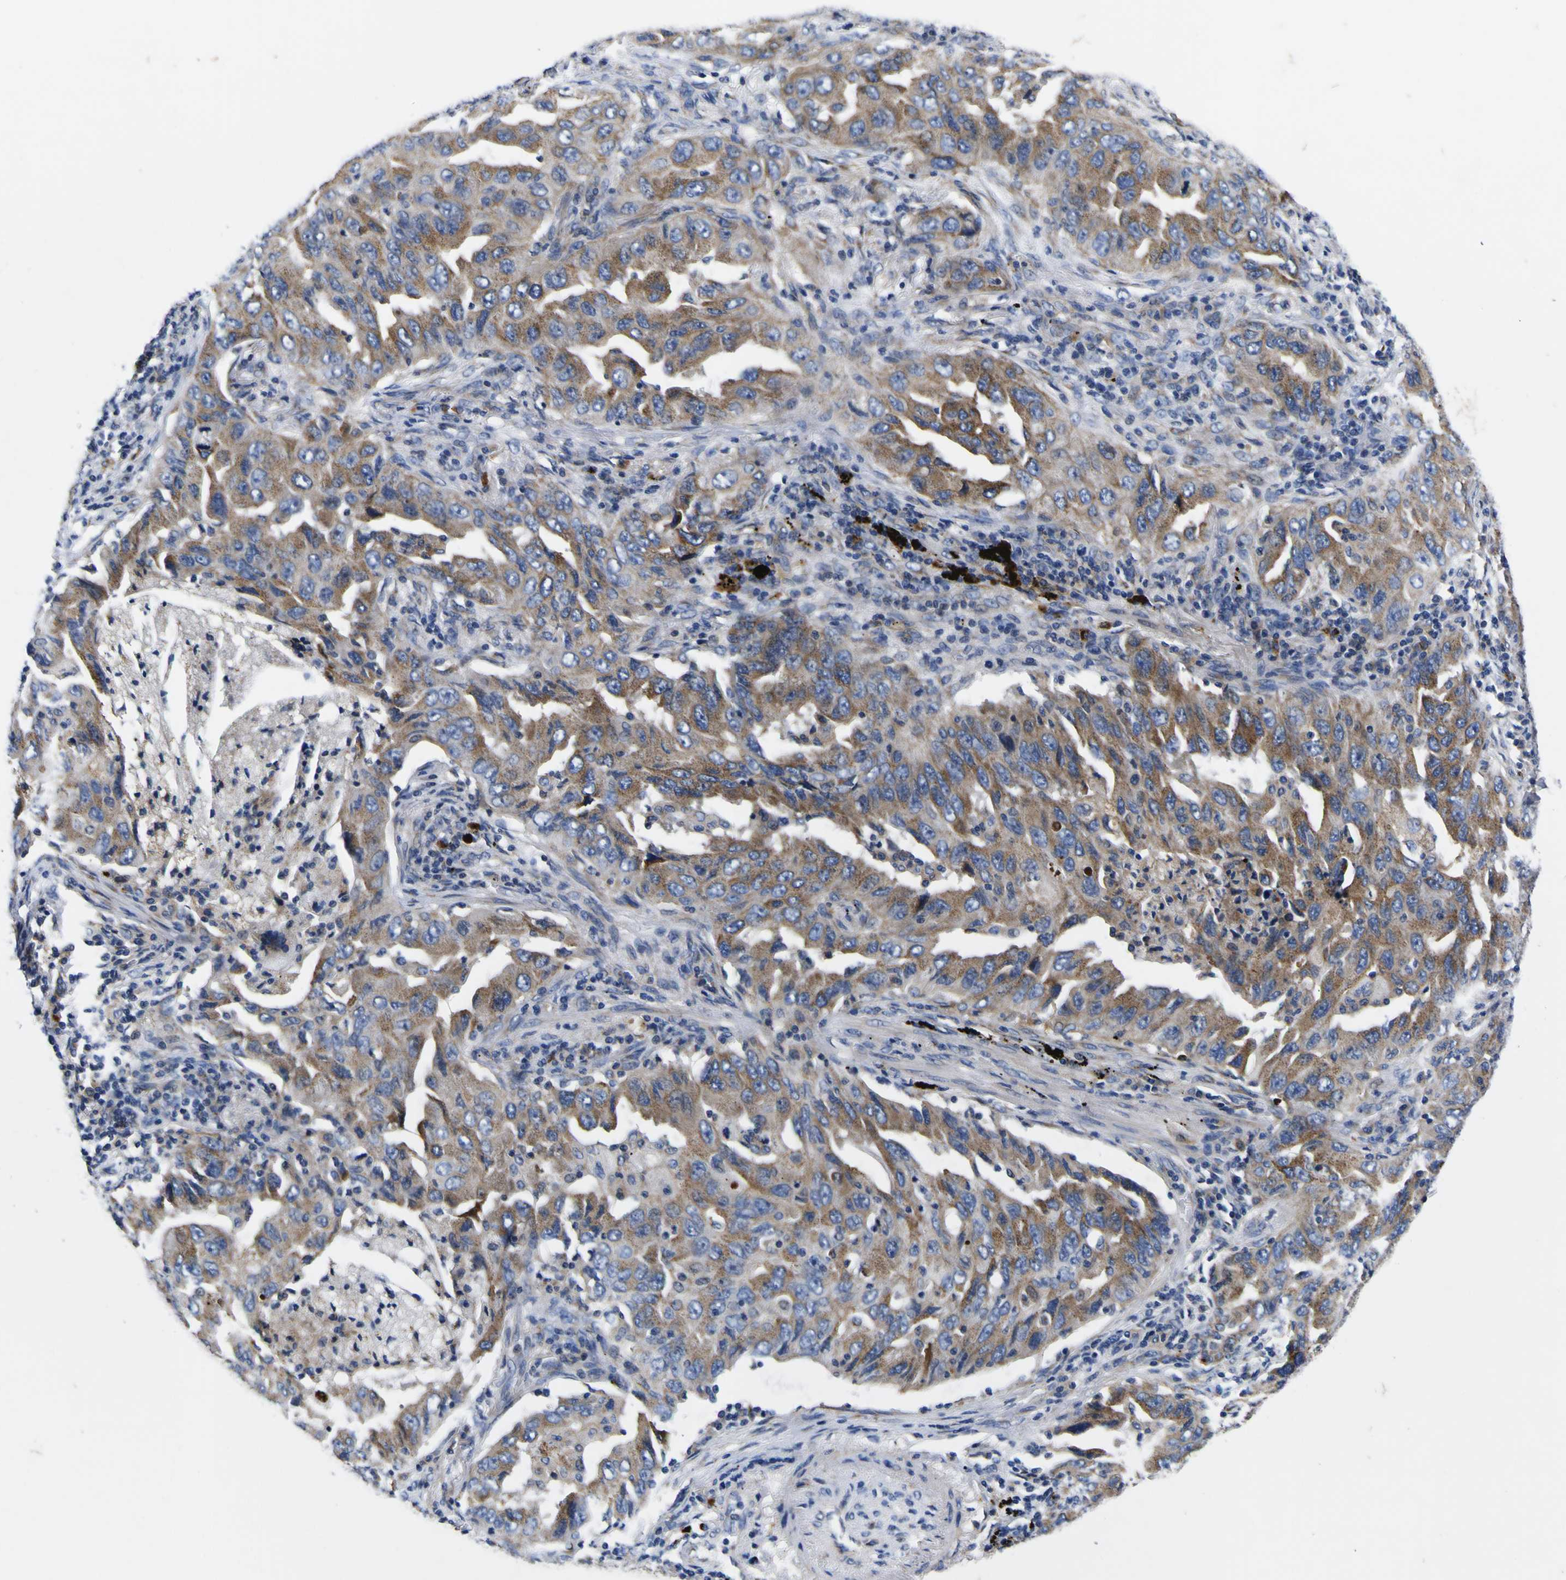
{"staining": {"intensity": "moderate", "quantity": ">75%", "location": "cytoplasmic/membranous"}, "tissue": "lung cancer", "cell_type": "Tumor cells", "image_type": "cancer", "snomed": [{"axis": "morphology", "description": "Adenocarcinoma, NOS"}, {"axis": "topography", "description": "Lung"}], "caption": "High-power microscopy captured an immunohistochemistry image of adenocarcinoma (lung), revealing moderate cytoplasmic/membranous positivity in about >75% of tumor cells. (brown staining indicates protein expression, while blue staining denotes nuclei).", "gene": "COA1", "patient": {"sex": "female", "age": 65}}